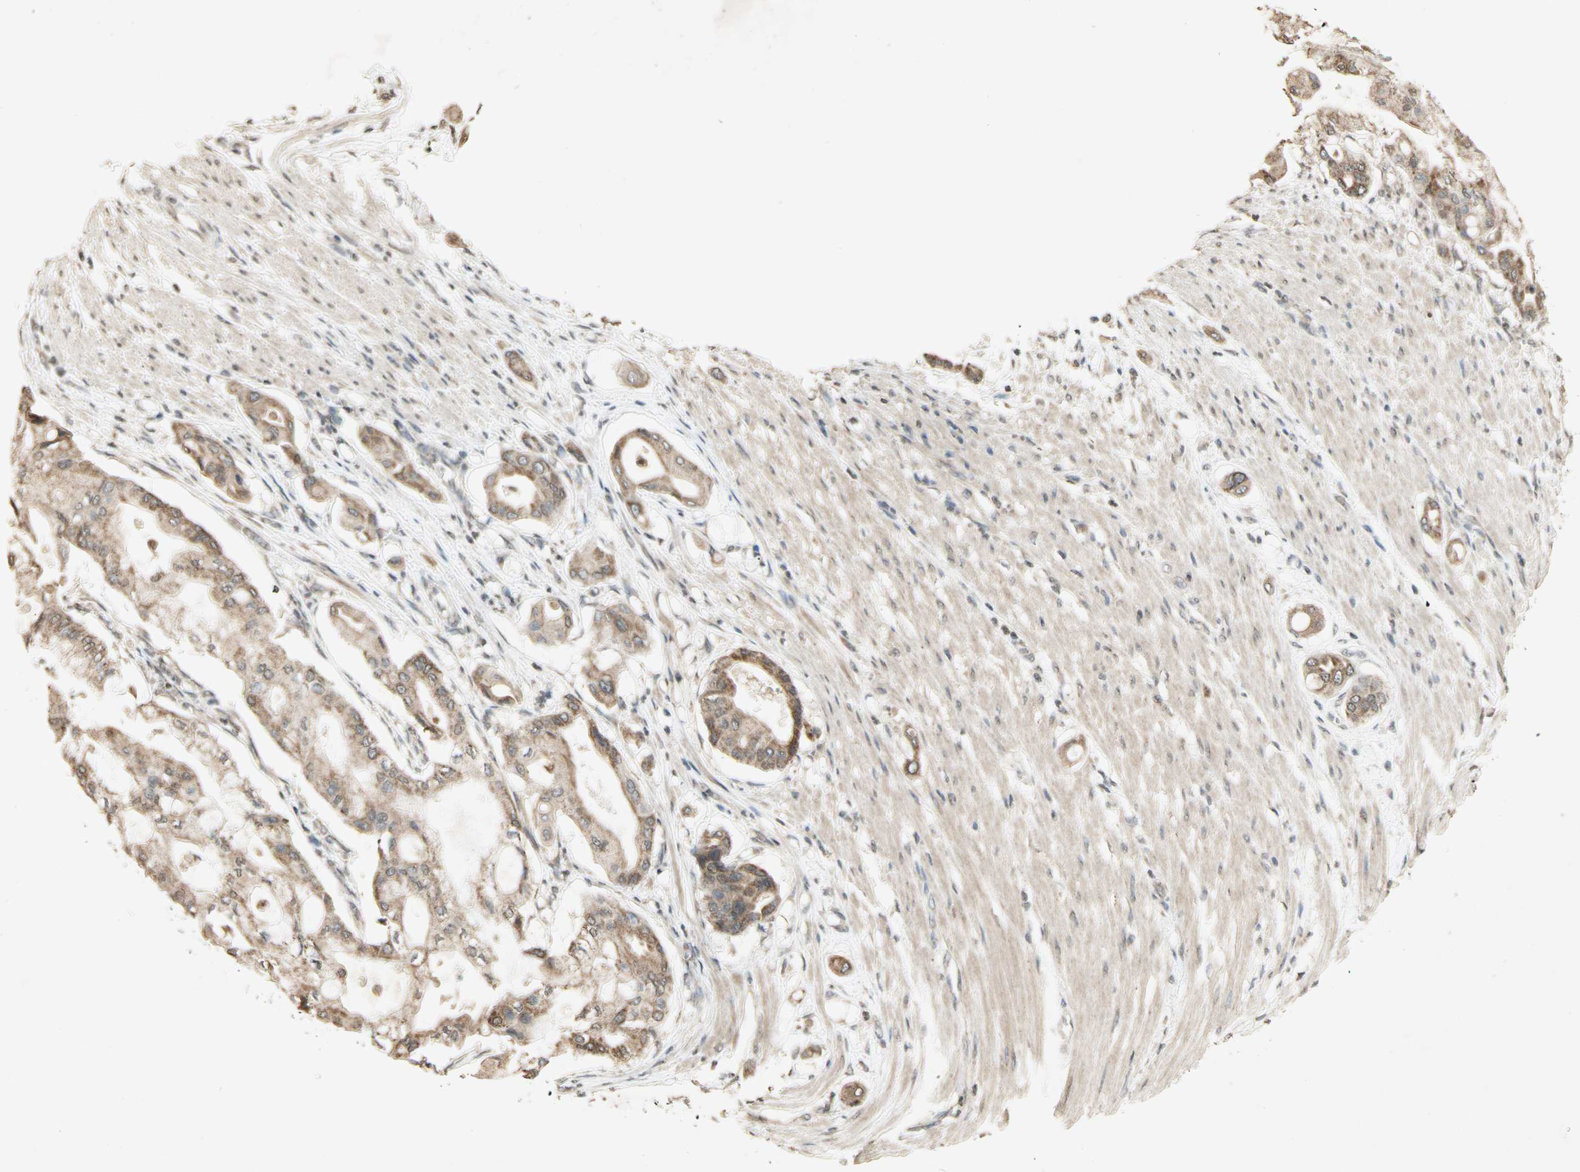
{"staining": {"intensity": "moderate", "quantity": ">75%", "location": "cytoplasmic/membranous"}, "tissue": "pancreatic cancer", "cell_type": "Tumor cells", "image_type": "cancer", "snomed": [{"axis": "morphology", "description": "Adenocarcinoma, NOS"}, {"axis": "morphology", "description": "Adenocarcinoma, metastatic, NOS"}, {"axis": "topography", "description": "Lymph node"}, {"axis": "topography", "description": "Pancreas"}, {"axis": "topography", "description": "Duodenum"}], "caption": "Tumor cells reveal medium levels of moderate cytoplasmic/membranous expression in approximately >75% of cells in human pancreatic cancer (metastatic adenocarcinoma). (brown staining indicates protein expression, while blue staining denotes nuclei).", "gene": "CCNI", "patient": {"sex": "female", "age": 64}}